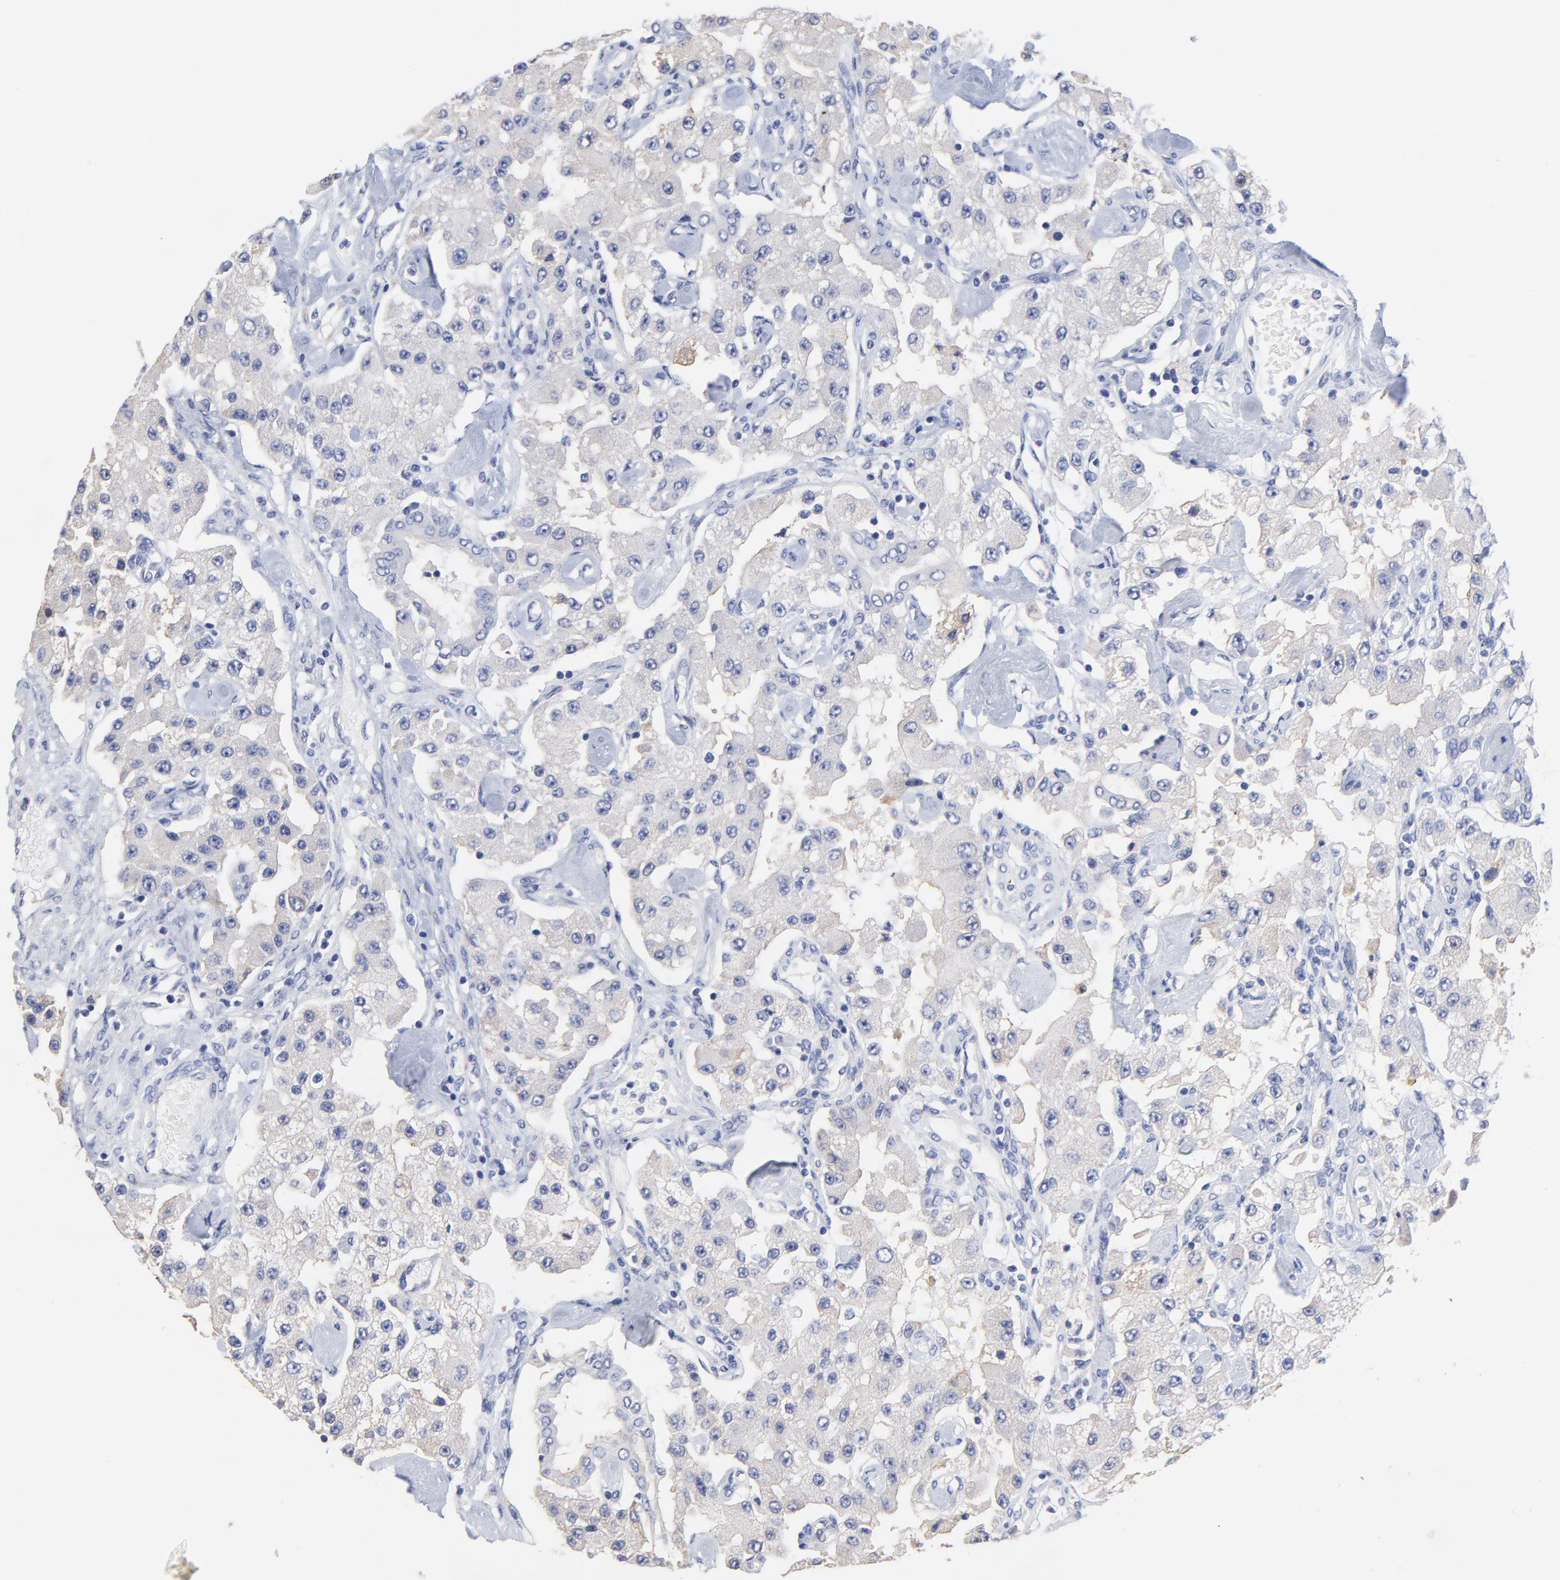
{"staining": {"intensity": "weak", "quantity": "<25%", "location": "cytoplasmic/membranous"}, "tissue": "carcinoid", "cell_type": "Tumor cells", "image_type": "cancer", "snomed": [{"axis": "morphology", "description": "Carcinoid, malignant, NOS"}, {"axis": "topography", "description": "Pancreas"}], "caption": "Protein analysis of carcinoid (malignant) displays no significant positivity in tumor cells.", "gene": "LAX1", "patient": {"sex": "male", "age": 41}}